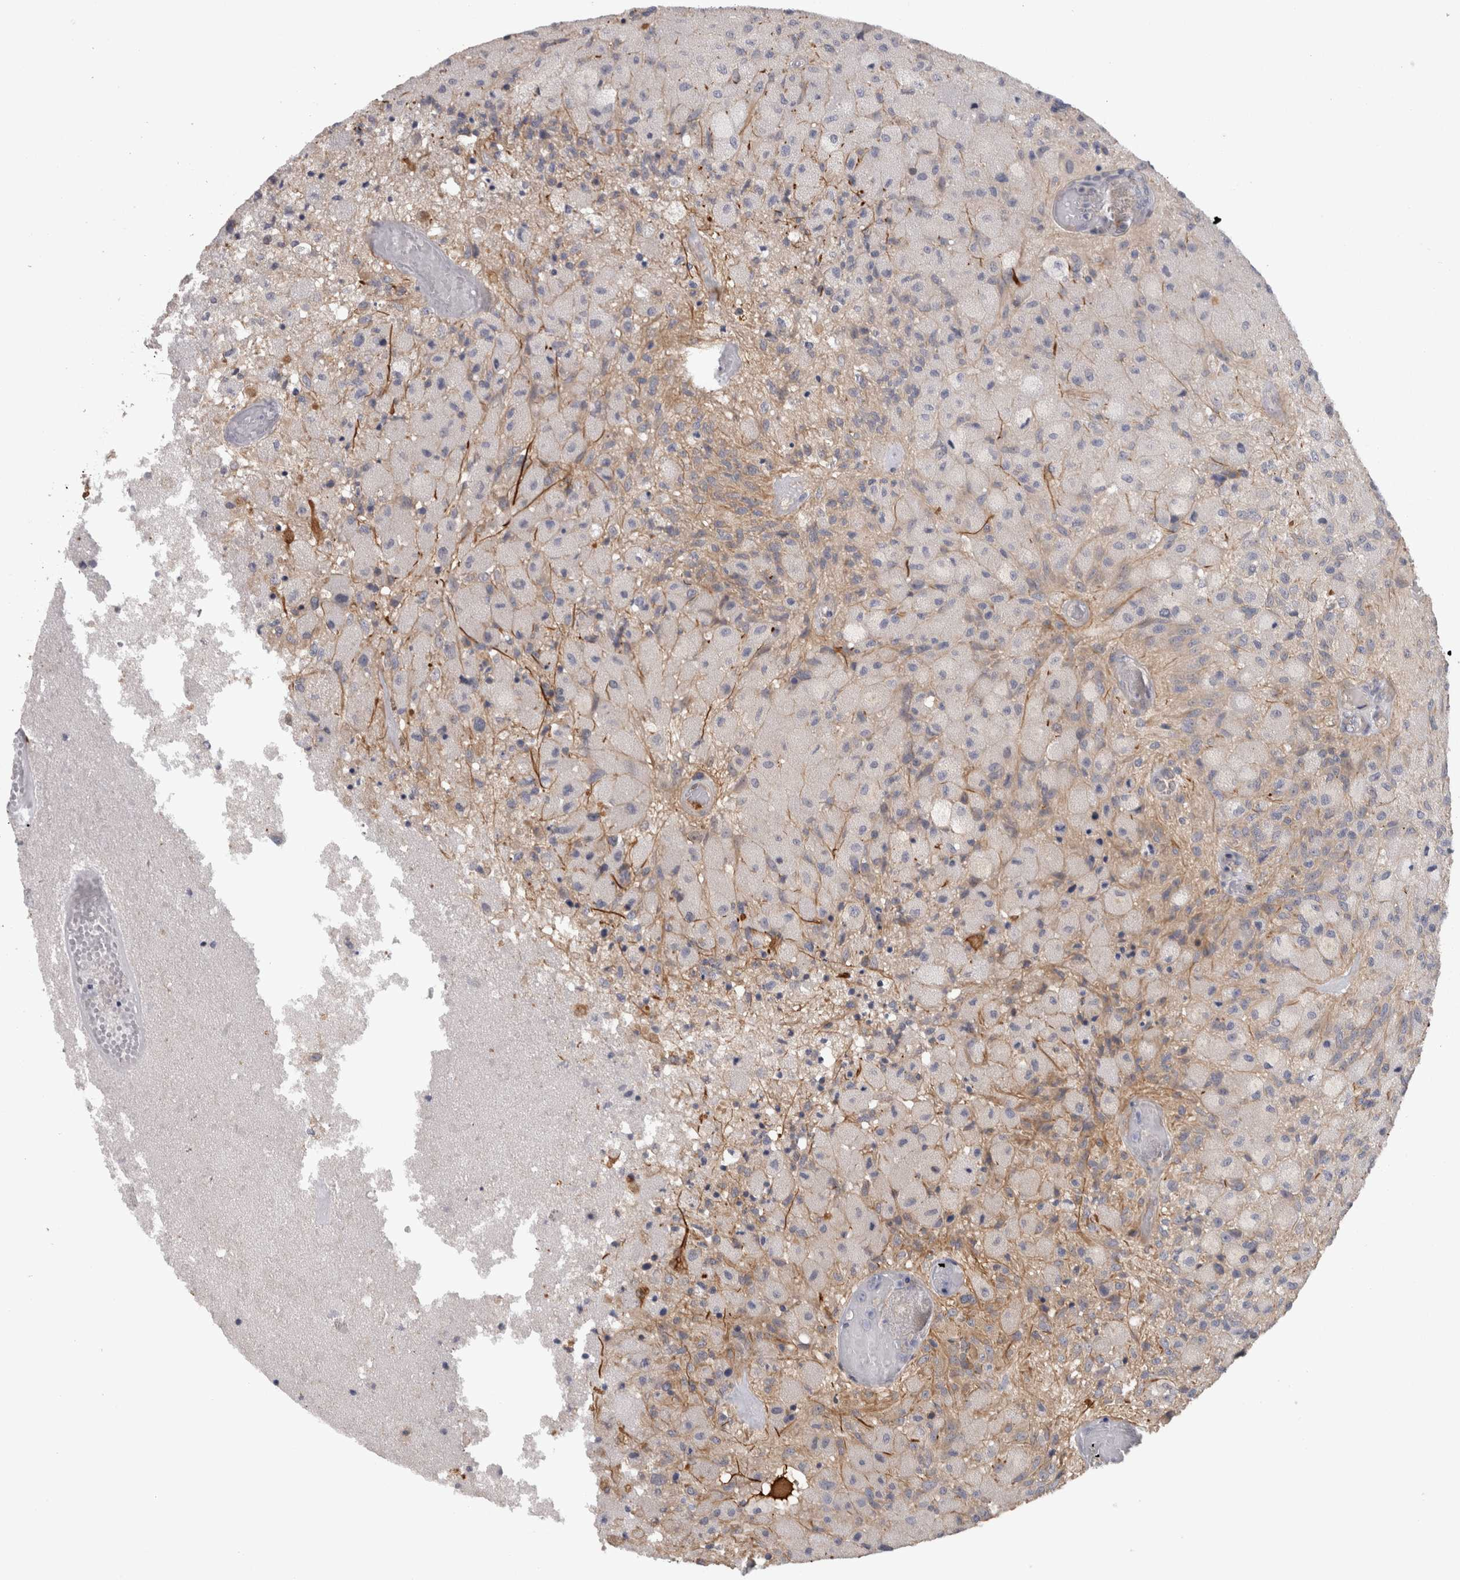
{"staining": {"intensity": "negative", "quantity": "none", "location": "none"}, "tissue": "glioma", "cell_type": "Tumor cells", "image_type": "cancer", "snomed": [{"axis": "morphology", "description": "Normal tissue, NOS"}, {"axis": "morphology", "description": "Glioma, malignant, High grade"}, {"axis": "topography", "description": "Cerebral cortex"}], "caption": "Tumor cells show no significant staining in high-grade glioma (malignant).", "gene": "RMDN1", "patient": {"sex": "male", "age": 77}}